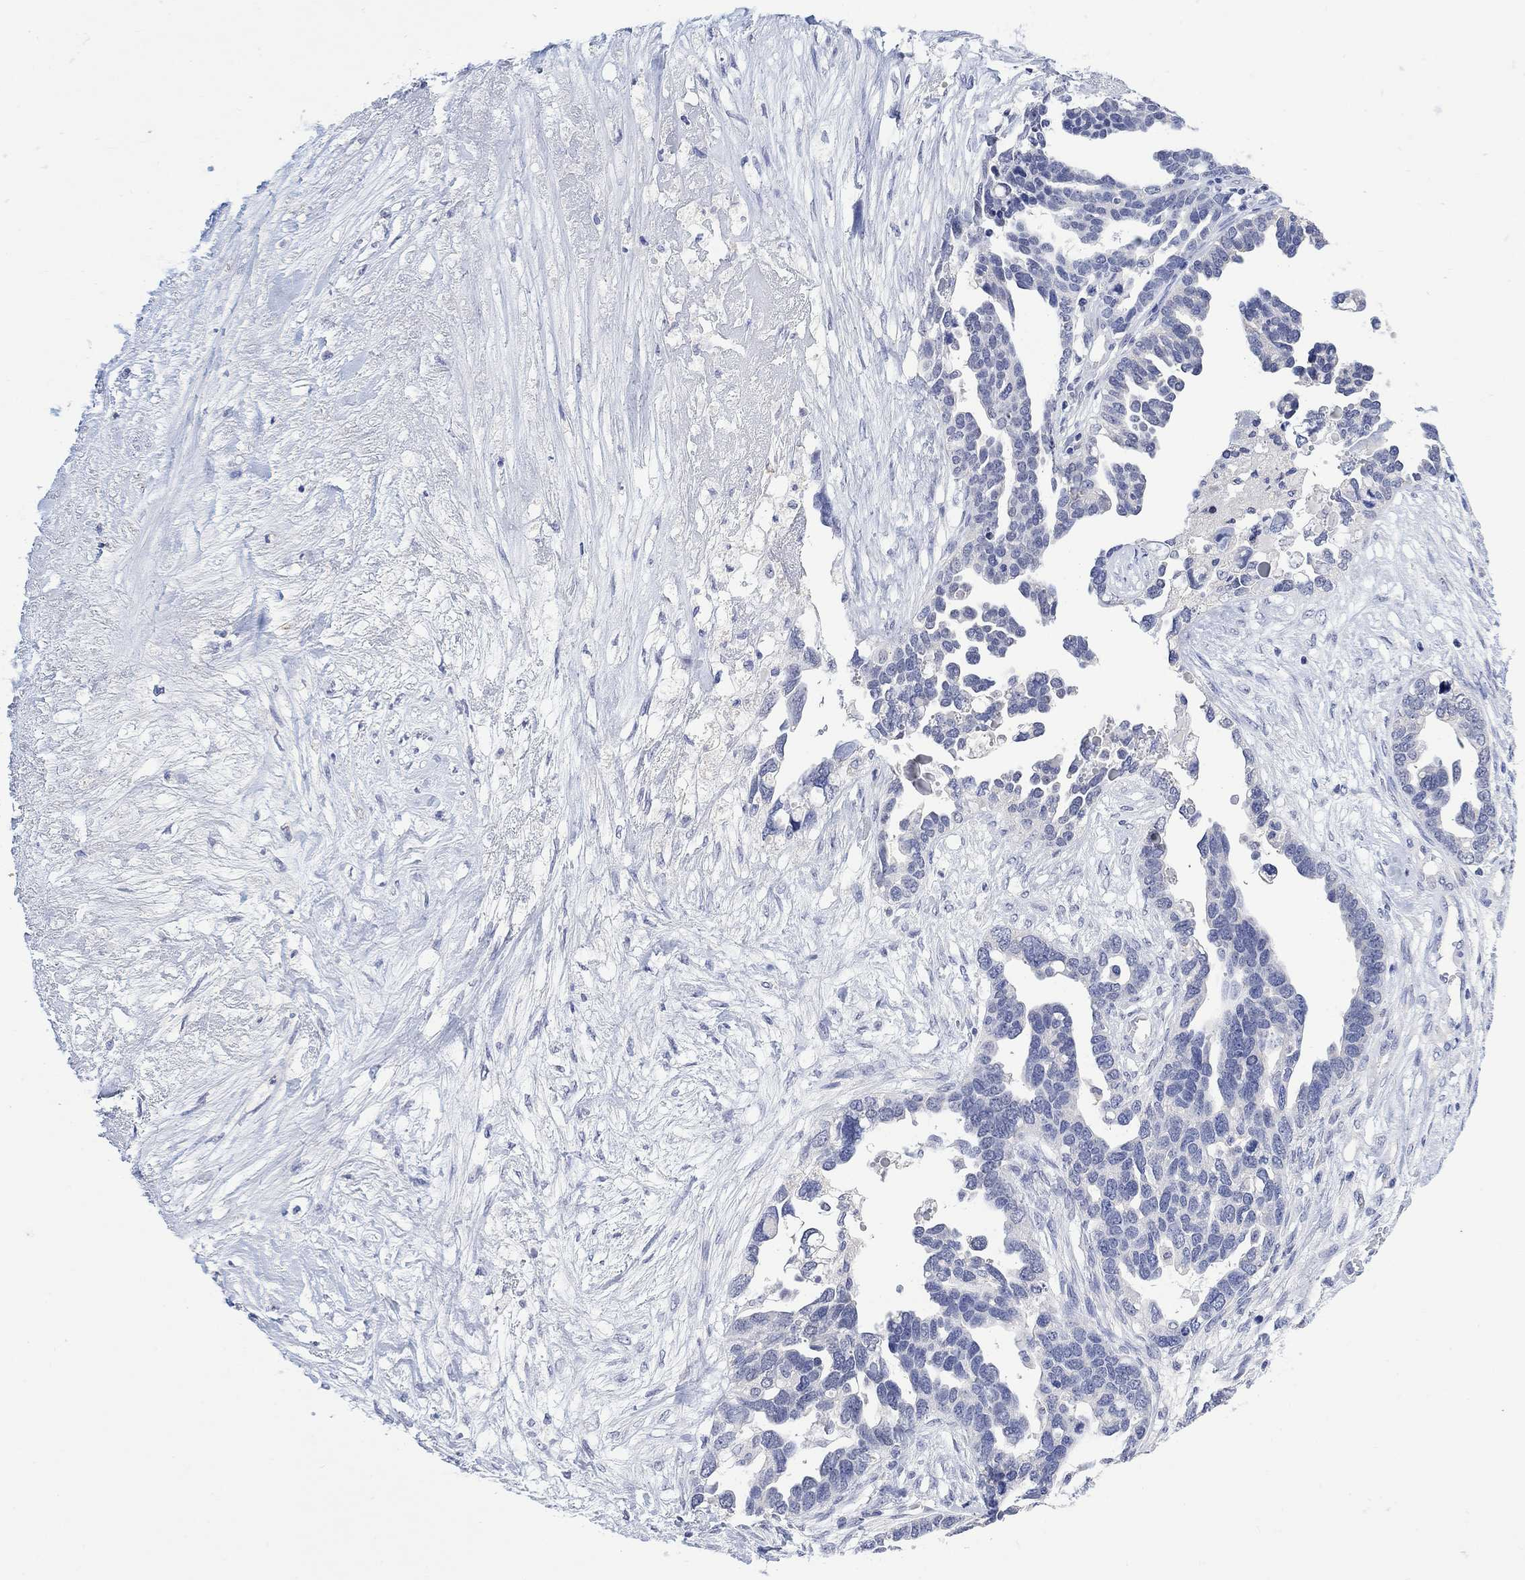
{"staining": {"intensity": "negative", "quantity": "none", "location": "none"}, "tissue": "ovarian cancer", "cell_type": "Tumor cells", "image_type": "cancer", "snomed": [{"axis": "morphology", "description": "Cystadenocarcinoma, serous, NOS"}, {"axis": "topography", "description": "Ovary"}], "caption": "Immunohistochemistry (IHC) micrograph of human ovarian cancer stained for a protein (brown), which displays no expression in tumor cells.", "gene": "FBP2", "patient": {"sex": "female", "age": 54}}